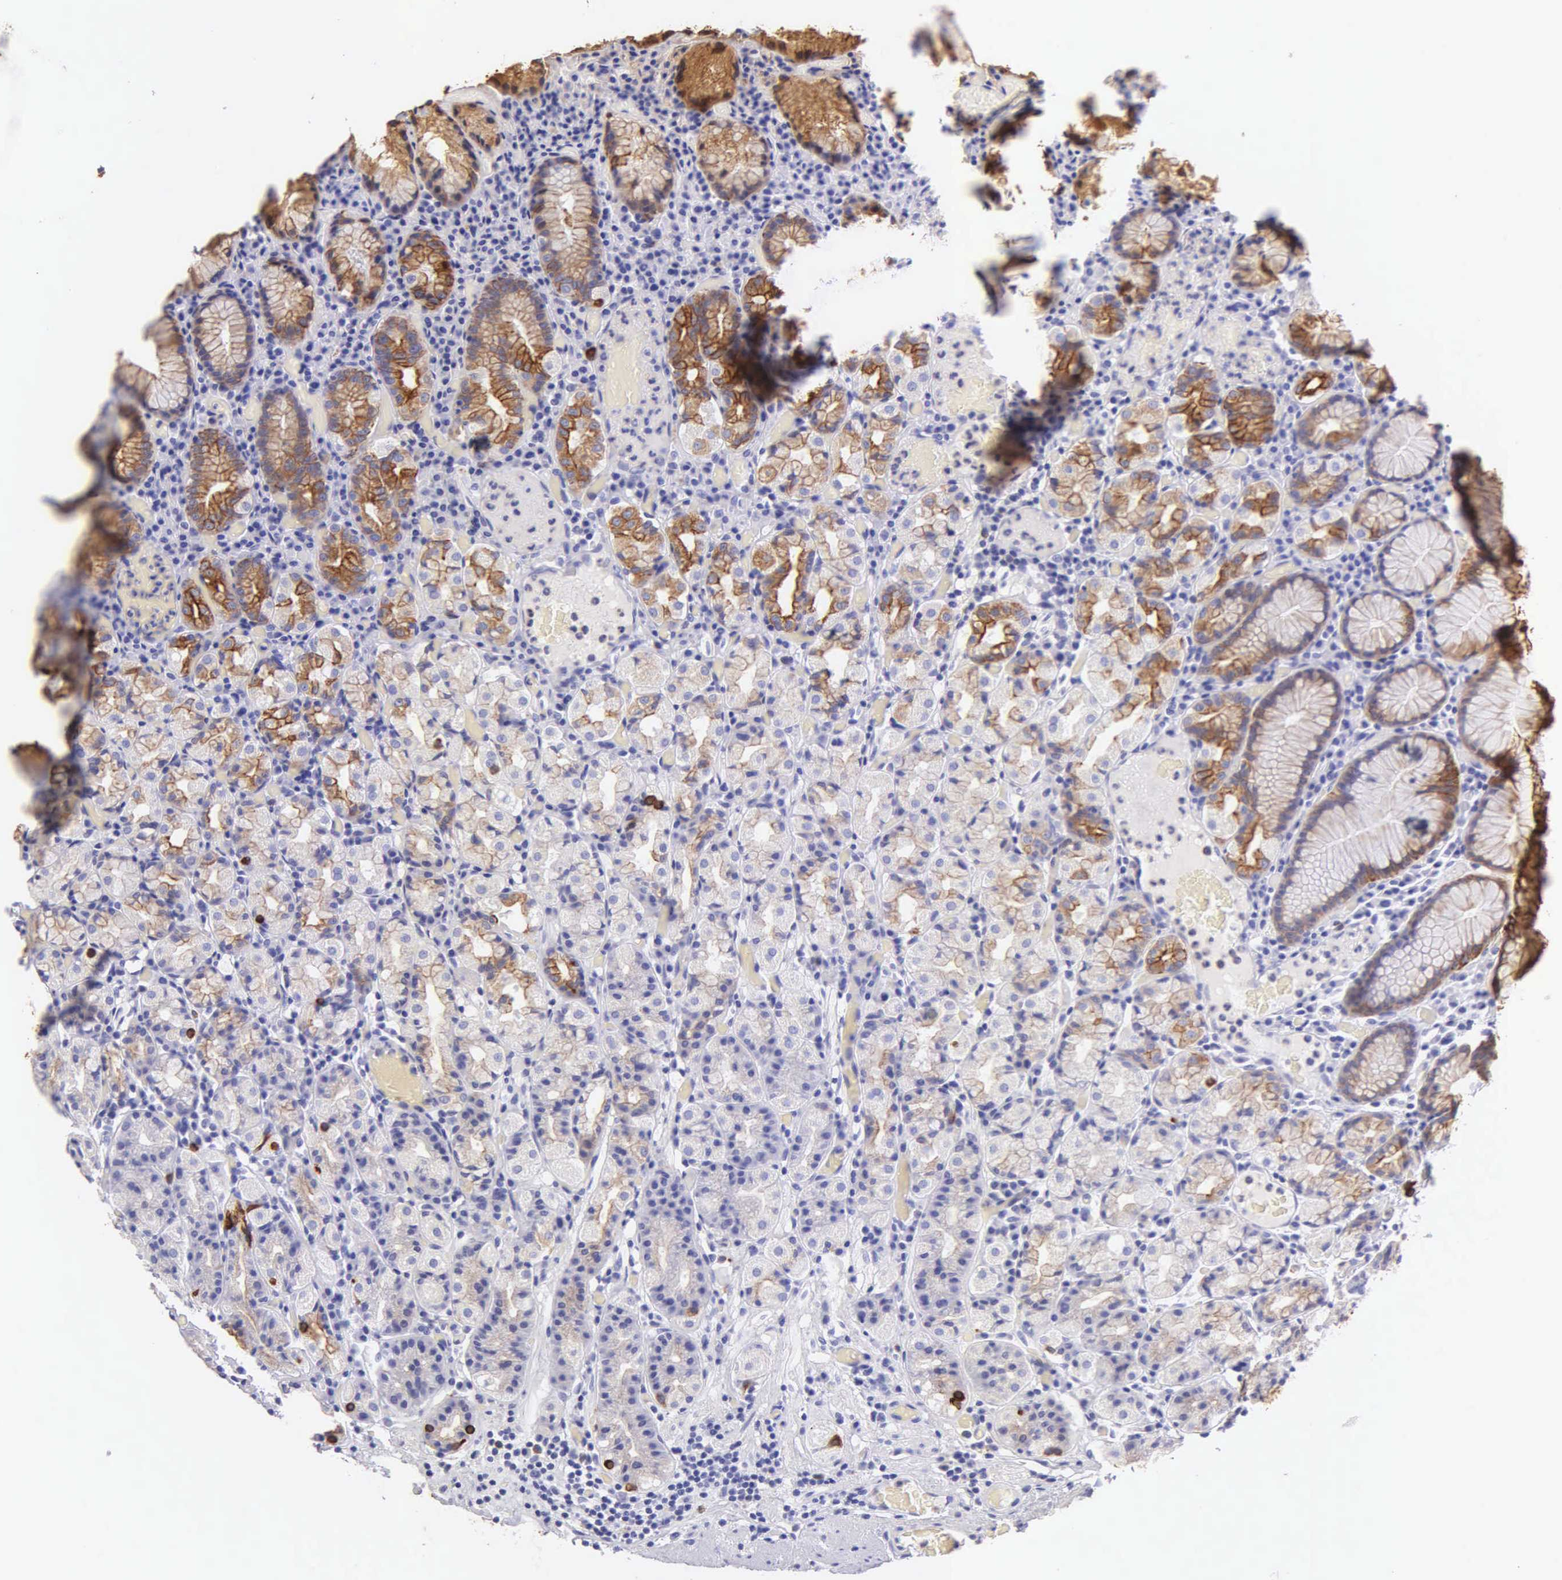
{"staining": {"intensity": "moderate", "quantity": "25%-75%", "location": "cytoplasmic/membranous"}, "tissue": "stomach", "cell_type": "Glandular cells", "image_type": "normal", "snomed": [{"axis": "morphology", "description": "Normal tissue, NOS"}, {"axis": "topography", "description": "Stomach, lower"}], "caption": "A brown stain labels moderate cytoplasmic/membranous staining of a protein in glandular cells of unremarkable stomach.", "gene": "KRT14", "patient": {"sex": "male", "age": 58}}